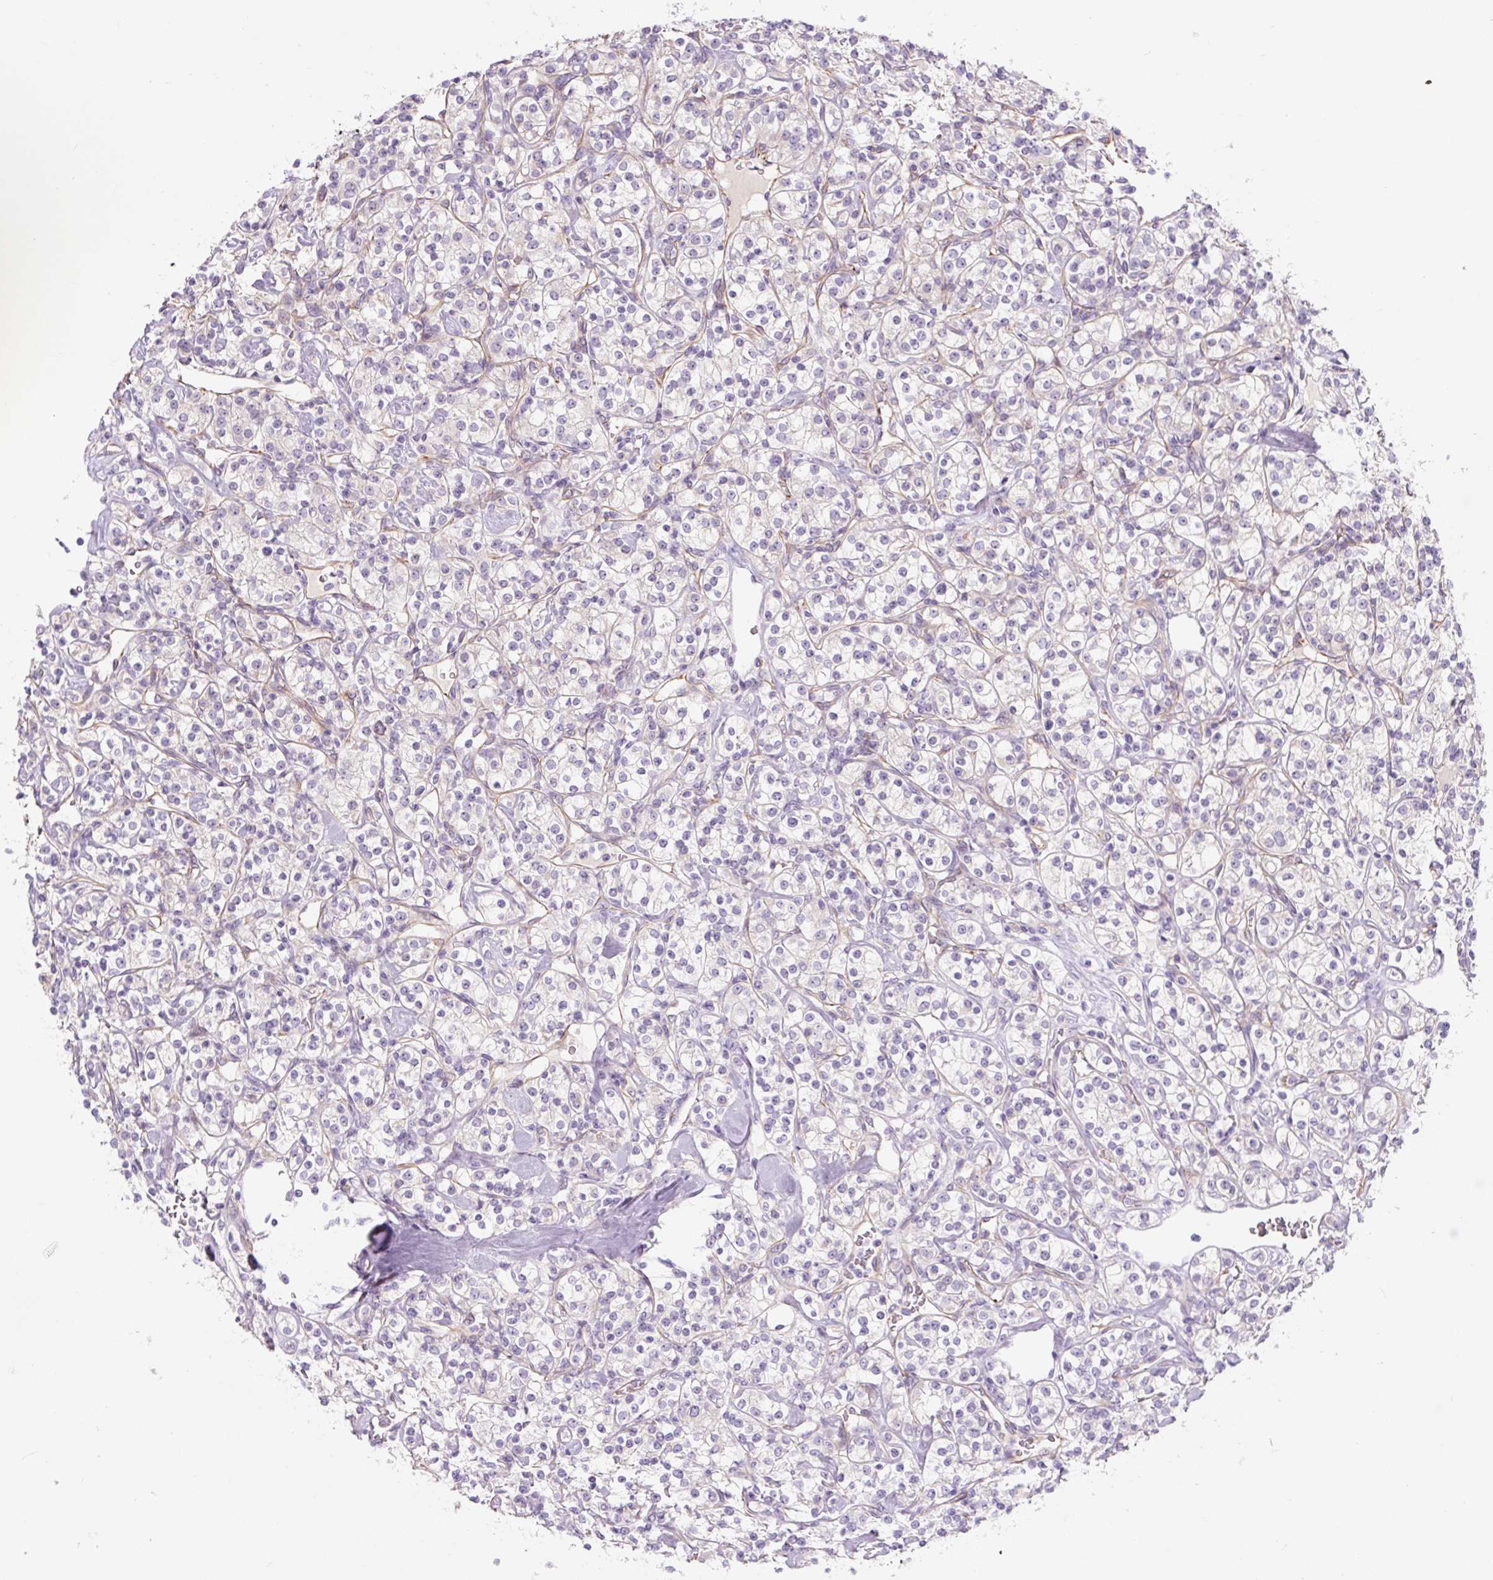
{"staining": {"intensity": "negative", "quantity": "none", "location": "none"}, "tissue": "renal cancer", "cell_type": "Tumor cells", "image_type": "cancer", "snomed": [{"axis": "morphology", "description": "Adenocarcinoma, NOS"}, {"axis": "topography", "description": "Kidney"}], "caption": "Immunohistochemistry histopathology image of neoplastic tissue: renal adenocarcinoma stained with DAB (3,3'-diaminobenzidine) displays no significant protein staining in tumor cells.", "gene": "CCL25", "patient": {"sex": "male", "age": 77}}